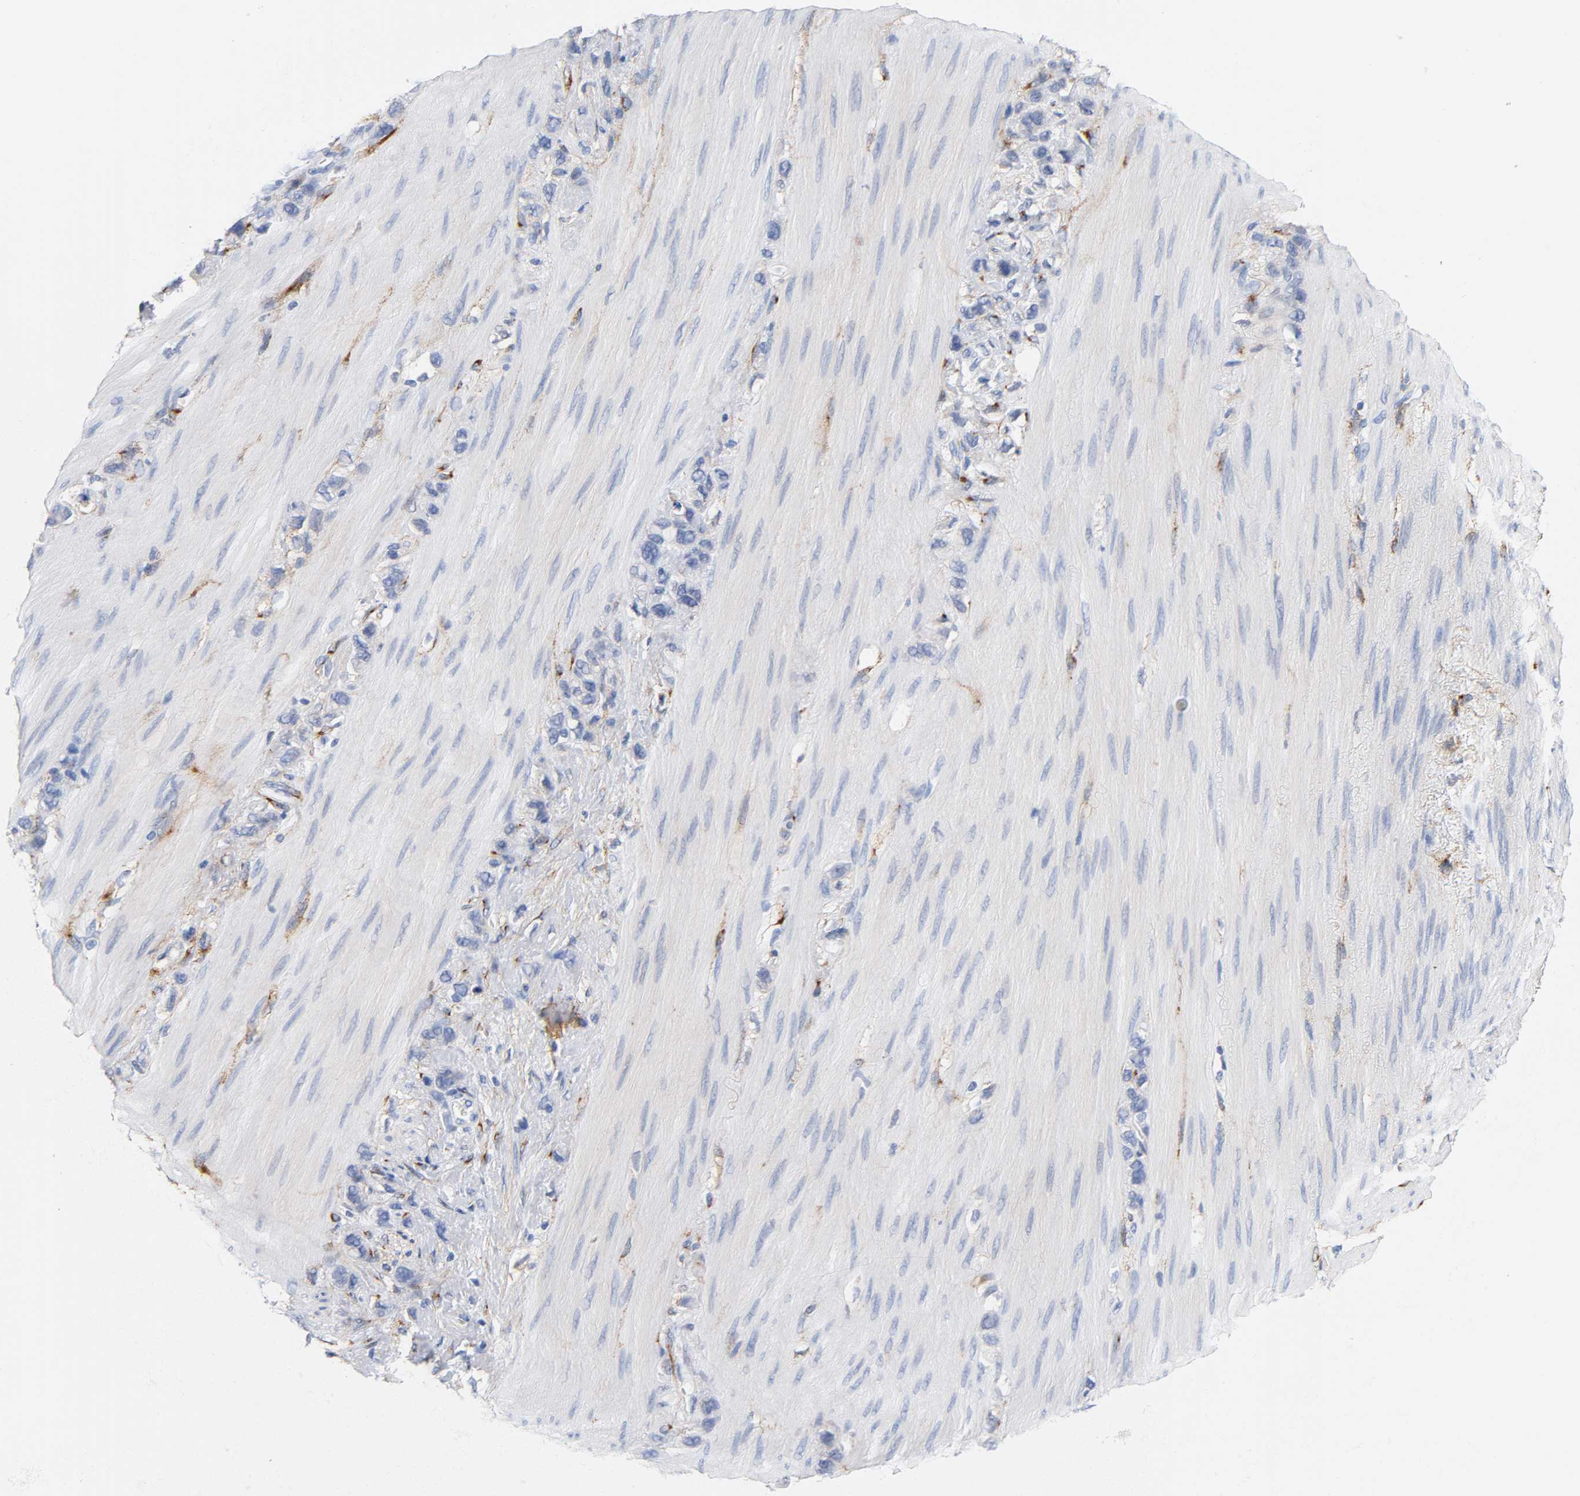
{"staining": {"intensity": "negative", "quantity": "none", "location": "none"}, "tissue": "stomach cancer", "cell_type": "Tumor cells", "image_type": "cancer", "snomed": [{"axis": "morphology", "description": "Normal tissue, NOS"}, {"axis": "morphology", "description": "Adenocarcinoma, NOS"}, {"axis": "morphology", "description": "Adenocarcinoma, High grade"}, {"axis": "topography", "description": "Stomach, upper"}, {"axis": "topography", "description": "Stomach"}], "caption": "Stomach adenocarcinoma (high-grade) was stained to show a protein in brown. There is no significant staining in tumor cells. Brightfield microscopy of immunohistochemistry stained with DAB (3,3'-diaminobenzidine) (brown) and hematoxylin (blue), captured at high magnification.", "gene": "LRP1", "patient": {"sex": "female", "age": 65}}